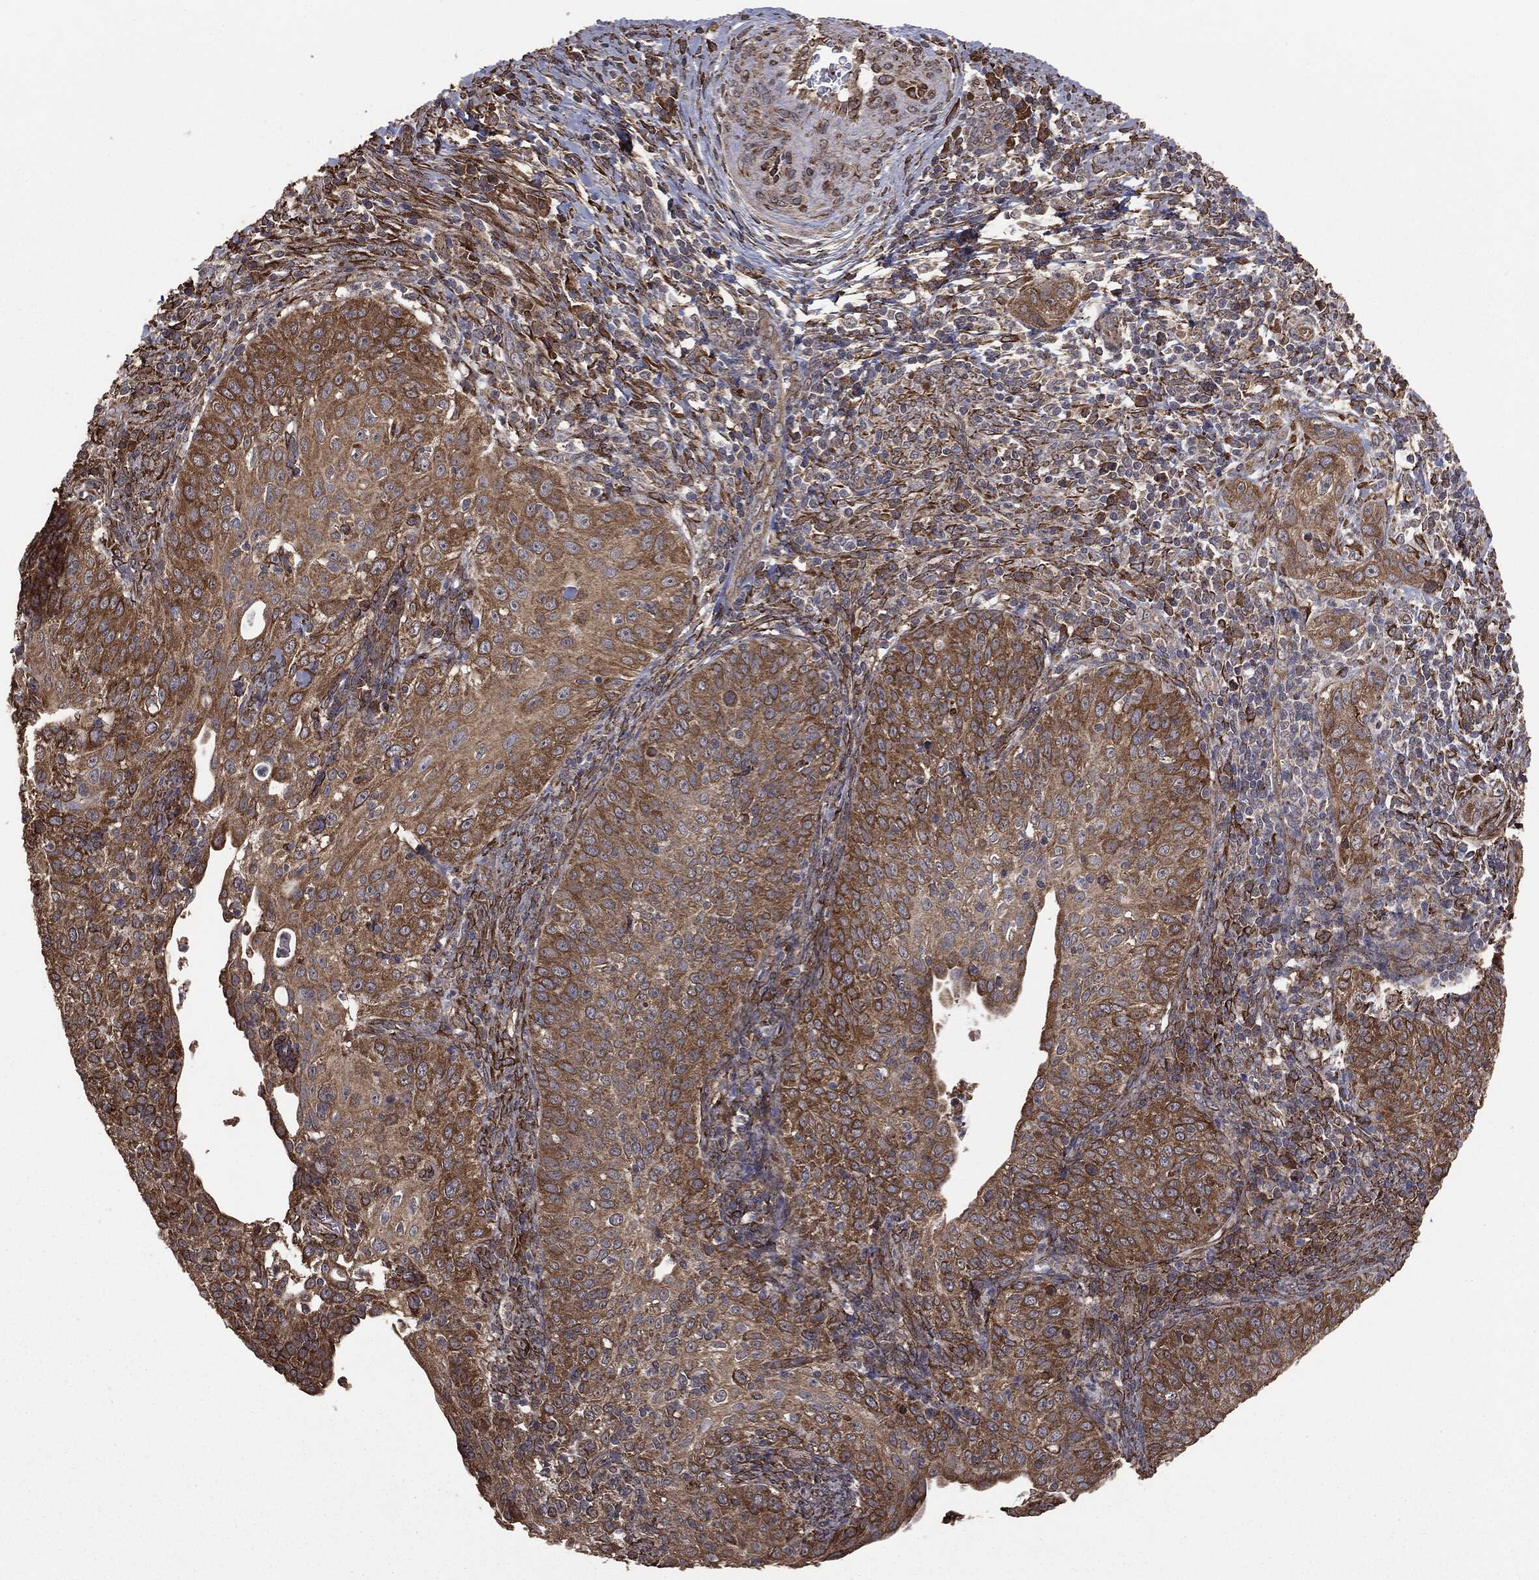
{"staining": {"intensity": "moderate", "quantity": ">75%", "location": "cytoplasmic/membranous"}, "tissue": "cervical cancer", "cell_type": "Tumor cells", "image_type": "cancer", "snomed": [{"axis": "morphology", "description": "Squamous cell carcinoma, NOS"}, {"axis": "topography", "description": "Cervix"}], "caption": "Tumor cells show medium levels of moderate cytoplasmic/membranous positivity in about >75% of cells in cervical cancer (squamous cell carcinoma).", "gene": "MTOR", "patient": {"sex": "female", "age": 30}}